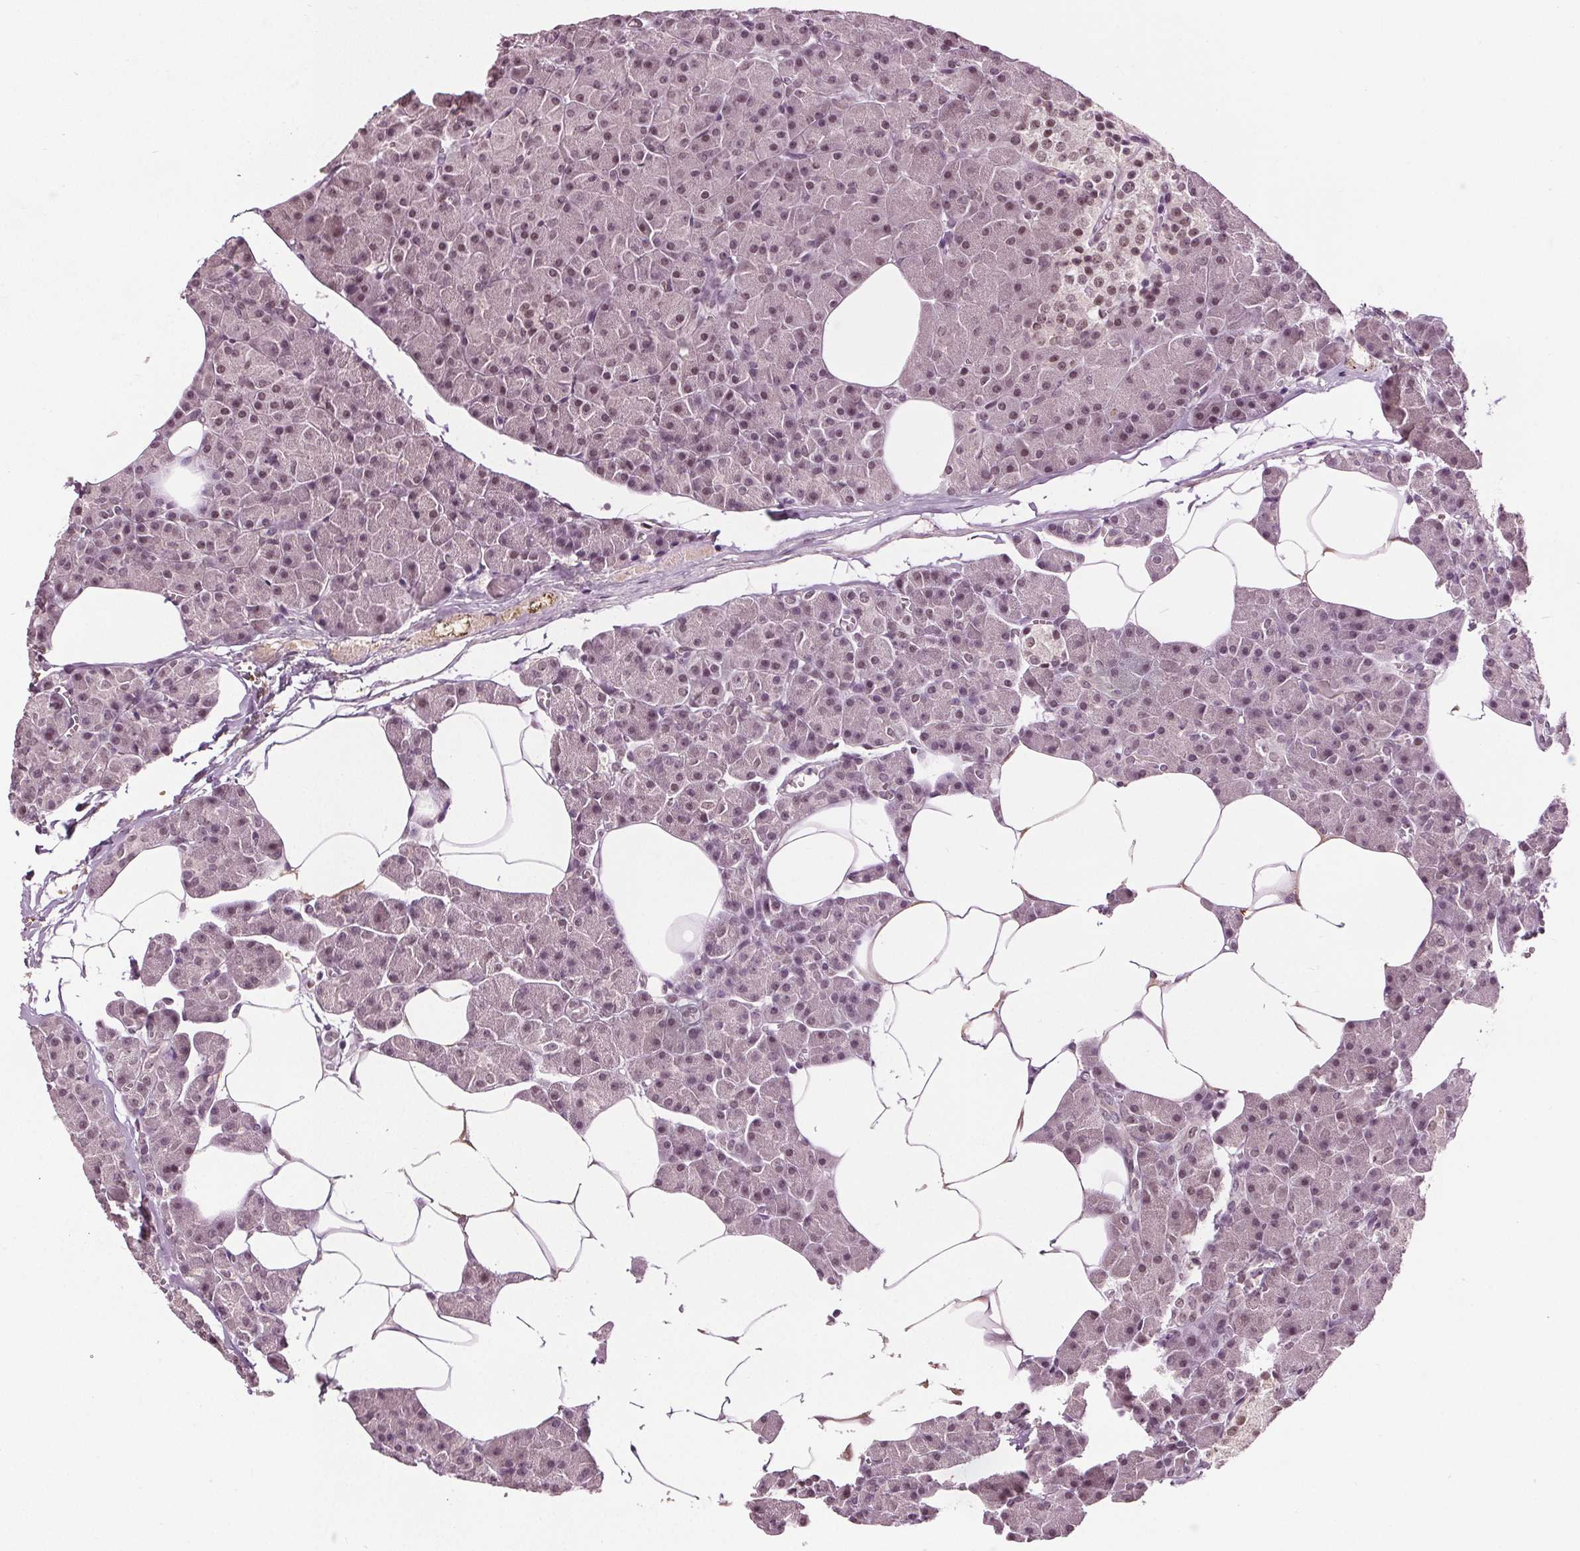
{"staining": {"intensity": "moderate", "quantity": "25%-75%", "location": "nuclear"}, "tissue": "pancreas", "cell_type": "Exocrine glandular cells", "image_type": "normal", "snomed": [{"axis": "morphology", "description": "Normal tissue, NOS"}, {"axis": "topography", "description": "Pancreas"}], "caption": "Pancreas stained for a protein (brown) reveals moderate nuclear positive expression in about 25%-75% of exocrine glandular cells.", "gene": "IWS1", "patient": {"sex": "female", "age": 45}}